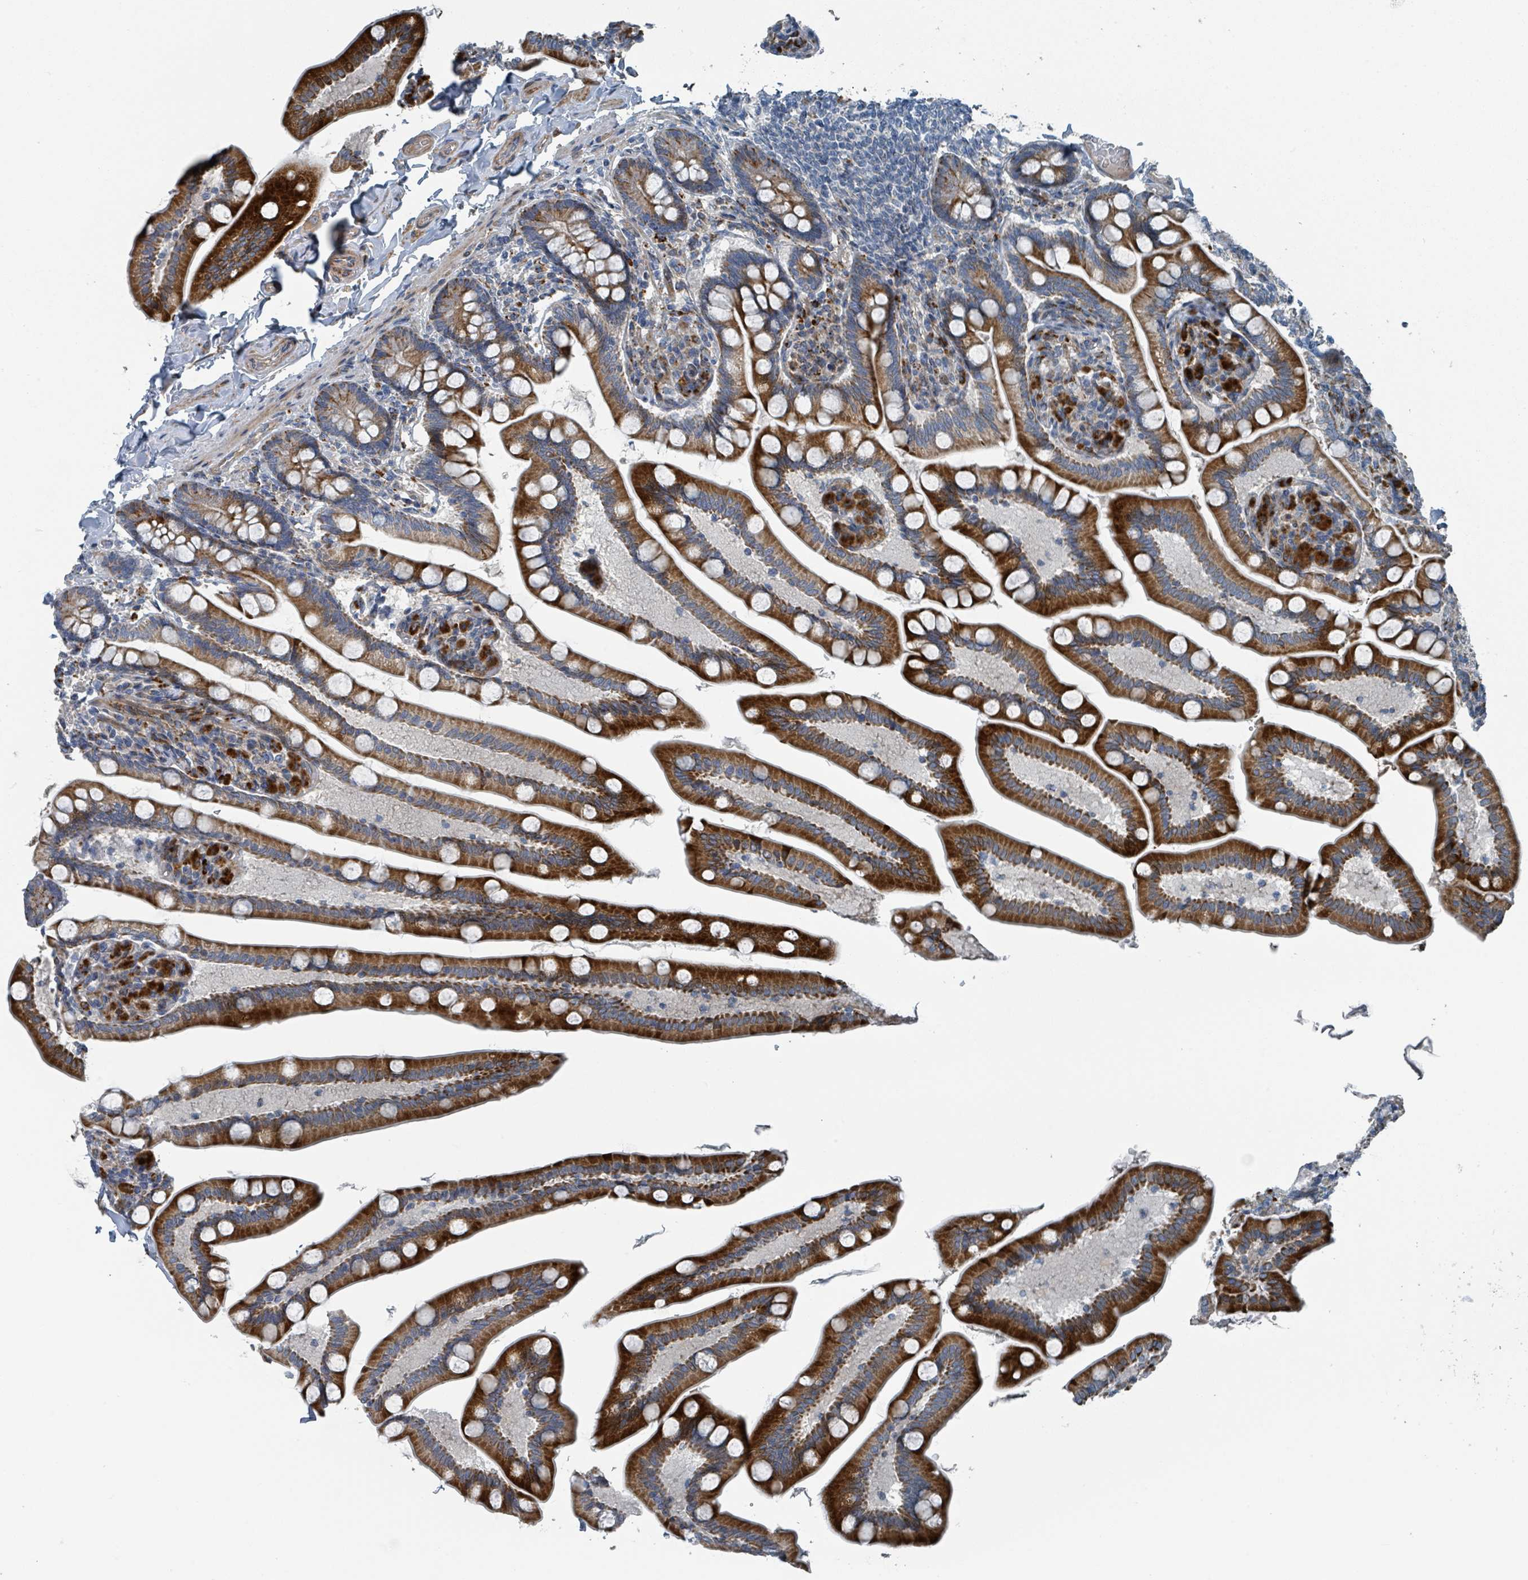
{"staining": {"intensity": "strong", "quantity": ">75%", "location": "cytoplasmic/membranous"}, "tissue": "small intestine", "cell_type": "Glandular cells", "image_type": "normal", "snomed": [{"axis": "morphology", "description": "Normal tissue, NOS"}, {"axis": "topography", "description": "Small intestine"}], "caption": "Immunohistochemistry of benign human small intestine shows high levels of strong cytoplasmic/membranous positivity in approximately >75% of glandular cells. (brown staining indicates protein expression, while blue staining denotes nuclei).", "gene": "DIPK2A", "patient": {"sex": "female", "age": 64}}